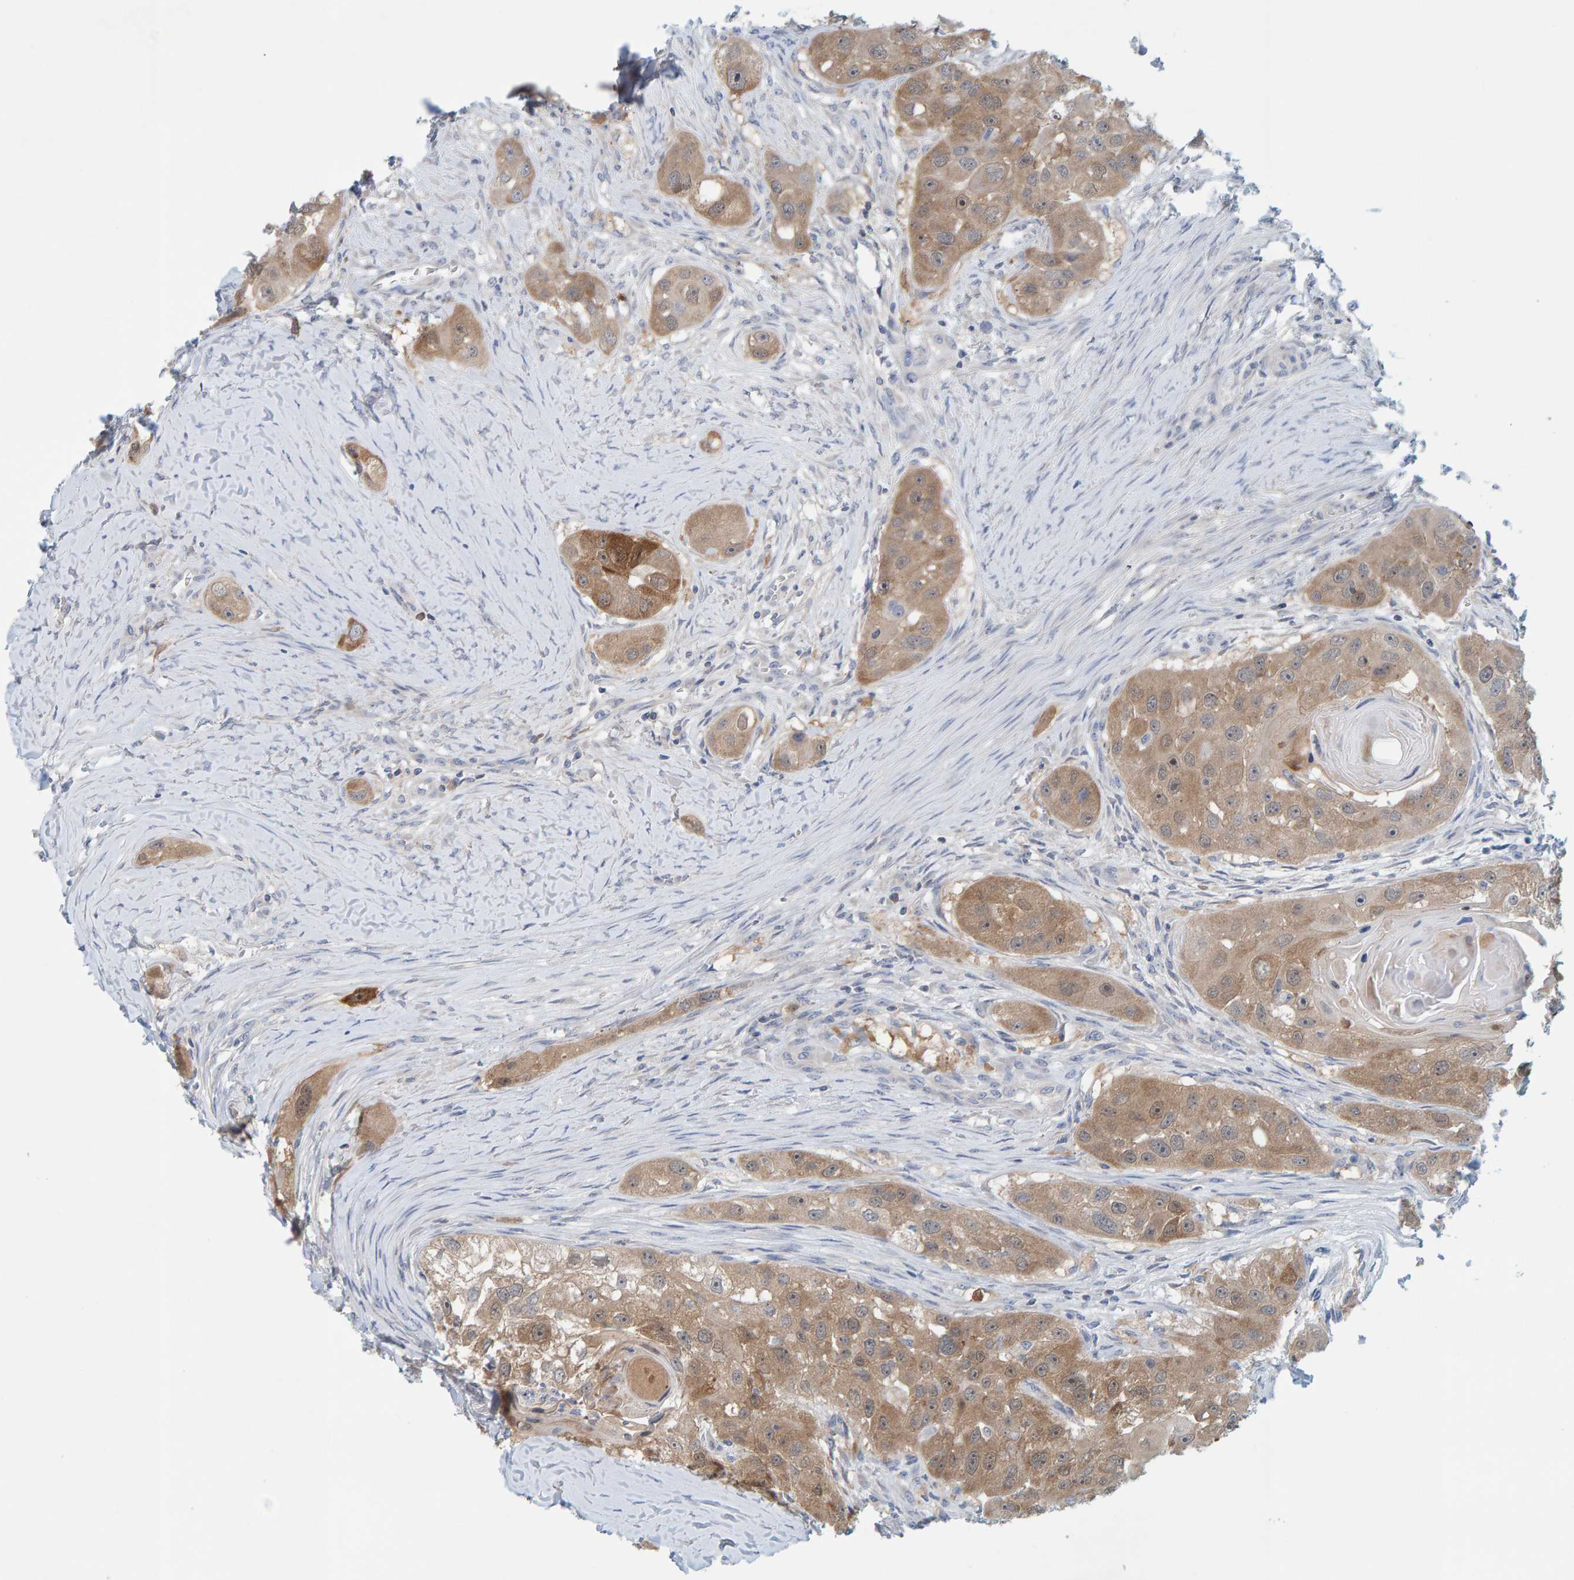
{"staining": {"intensity": "moderate", "quantity": ">75%", "location": "cytoplasmic/membranous,nuclear"}, "tissue": "head and neck cancer", "cell_type": "Tumor cells", "image_type": "cancer", "snomed": [{"axis": "morphology", "description": "Normal tissue, NOS"}, {"axis": "morphology", "description": "Squamous cell carcinoma, NOS"}, {"axis": "topography", "description": "Skeletal muscle"}, {"axis": "topography", "description": "Head-Neck"}], "caption": "Squamous cell carcinoma (head and neck) stained with immunohistochemistry reveals moderate cytoplasmic/membranous and nuclear expression in approximately >75% of tumor cells.", "gene": "TATDN1", "patient": {"sex": "male", "age": 51}}